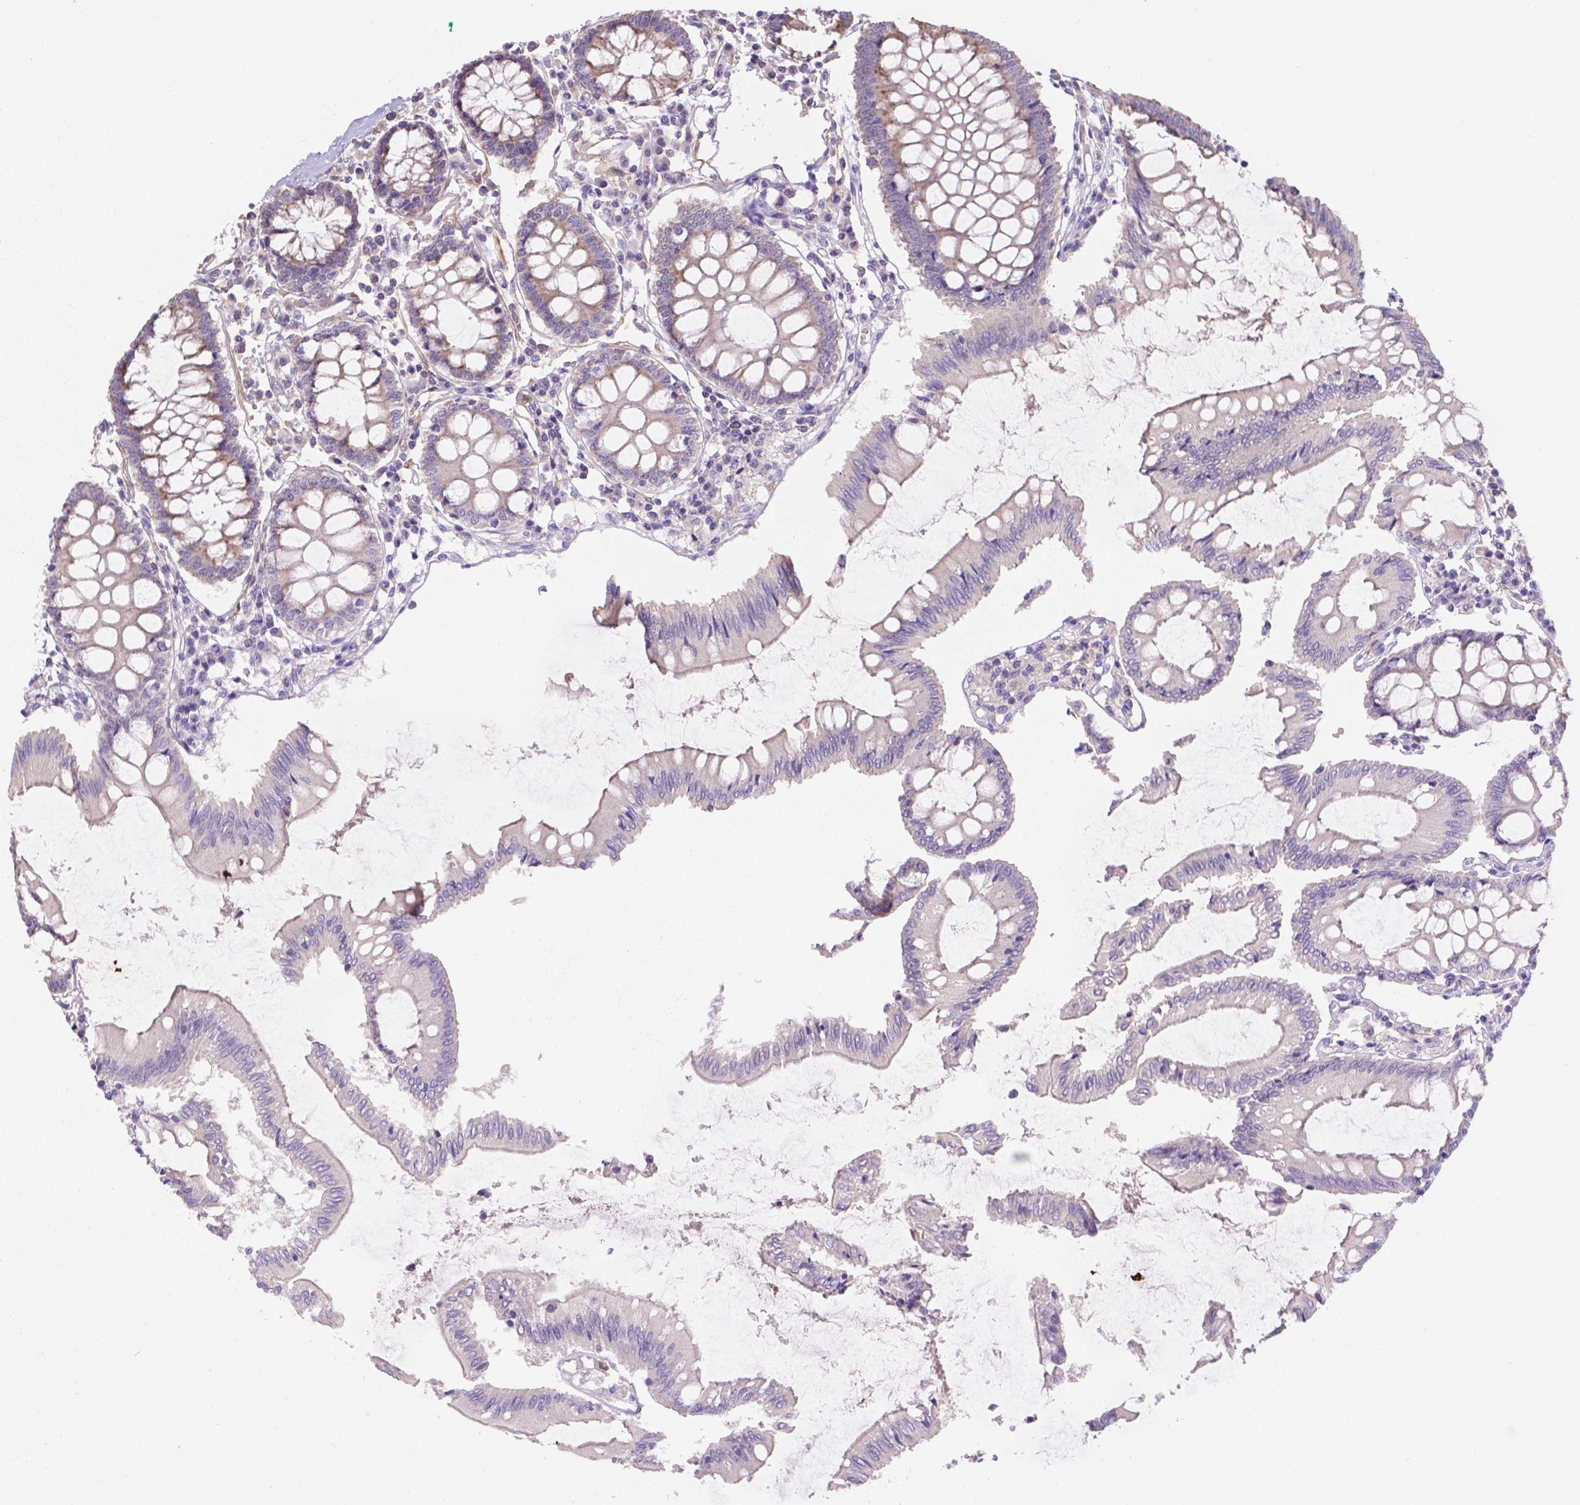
{"staining": {"intensity": "negative", "quantity": "none", "location": "none"}, "tissue": "colon", "cell_type": "Endothelial cells", "image_type": "normal", "snomed": [{"axis": "morphology", "description": "Normal tissue, NOS"}, {"axis": "morphology", "description": "Adenocarcinoma, NOS"}, {"axis": "topography", "description": "Colon"}], "caption": "Photomicrograph shows no significant protein staining in endothelial cells of normal colon. (Brightfield microscopy of DAB immunohistochemistry at high magnification).", "gene": "NXPE2", "patient": {"sex": "male", "age": 83}}